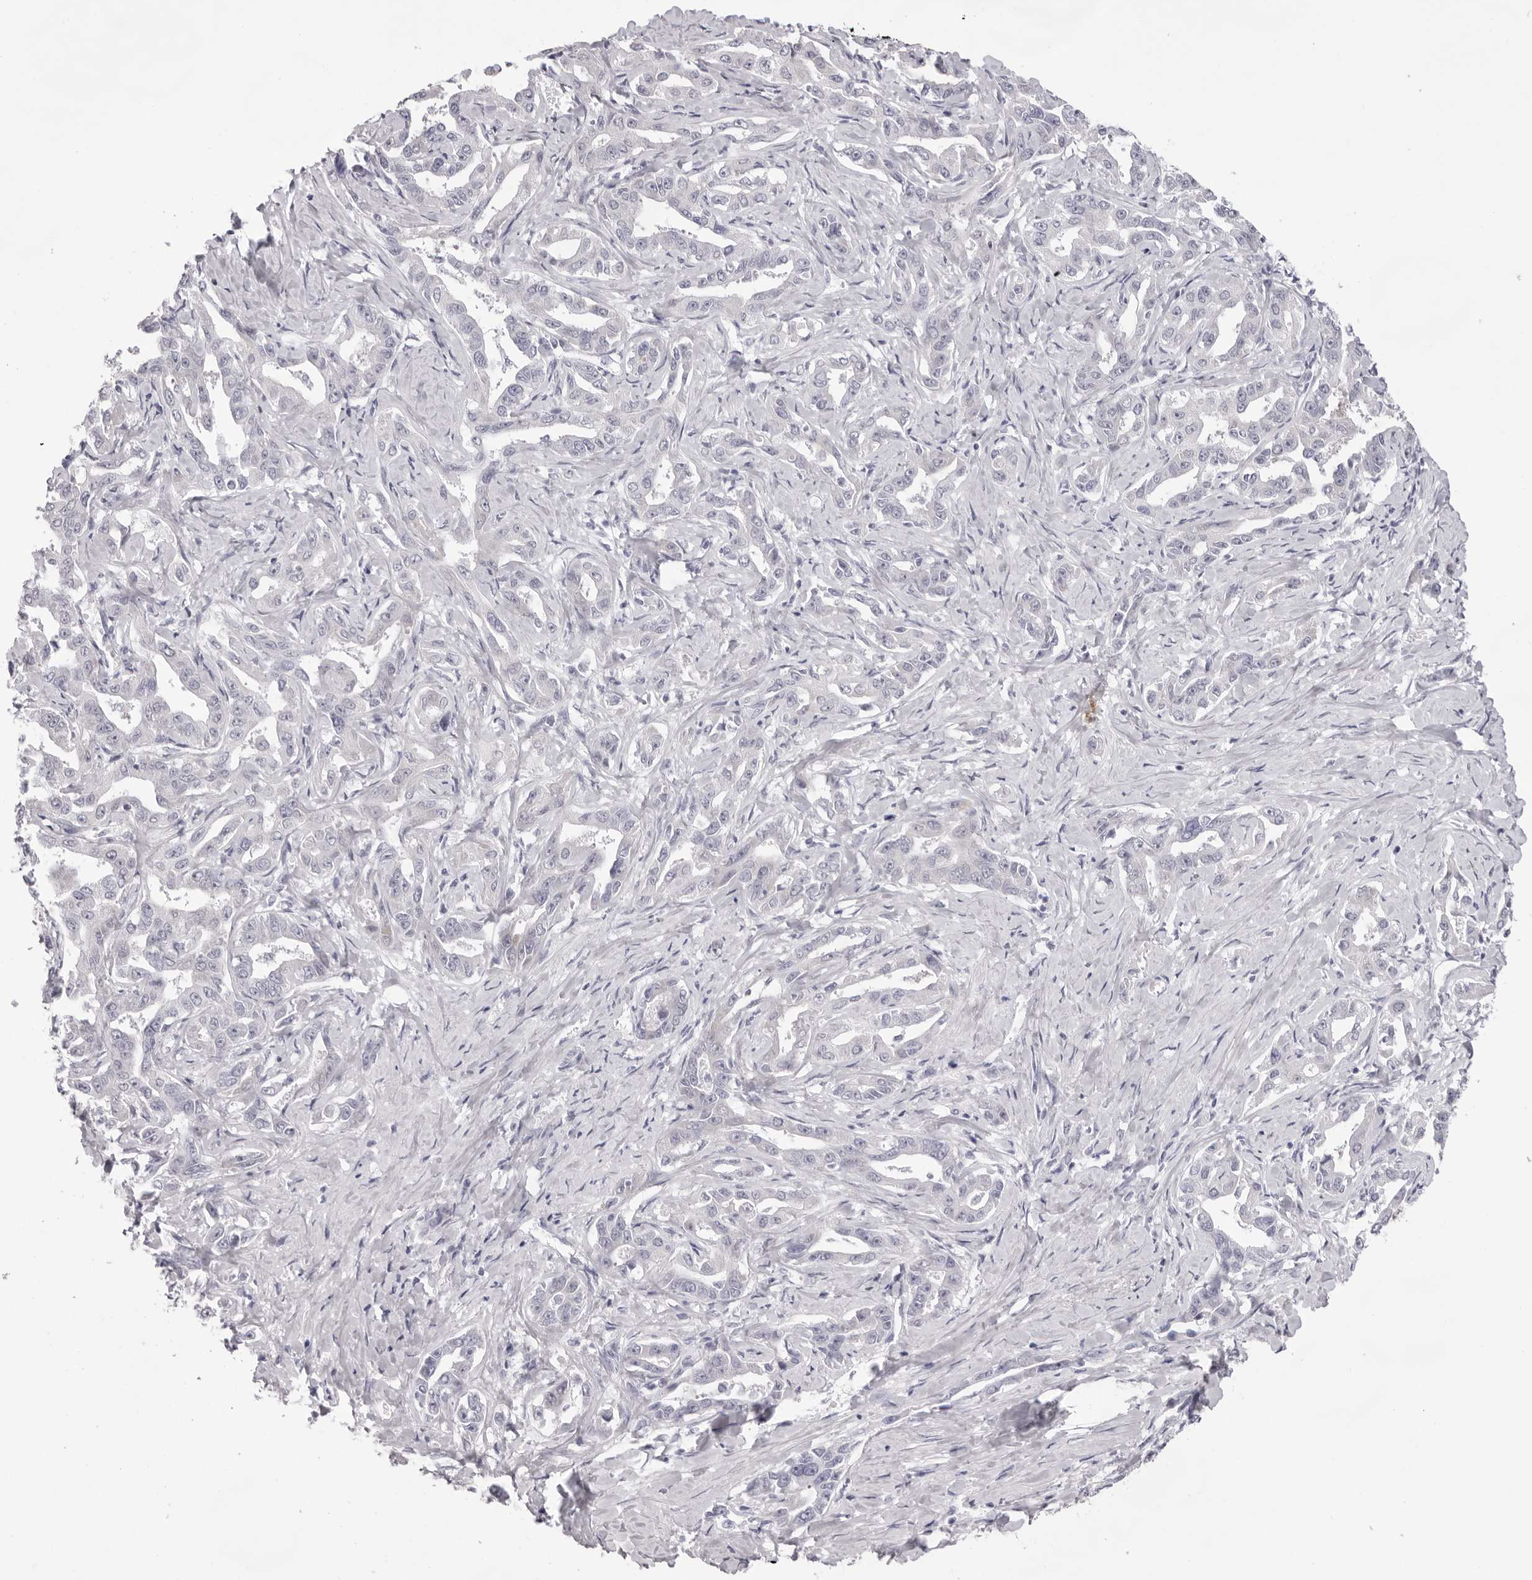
{"staining": {"intensity": "negative", "quantity": "none", "location": "none"}, "tissue": "liver cancer", "cell_type": "Tumor cells", "image_type": "cancer", "snomed": [{"axis": "morphology", "description": "Cholangiocarcinoma"}, {"axis": "topography", "description": "Liver"}], "caption": "DAB immunohistochemical staining of liver cancer (cholangiocarcinoma) displays no significant staining in tumor cells.", "gene": "SMIM2", "patient": {"sex": "male", "age": 59}}